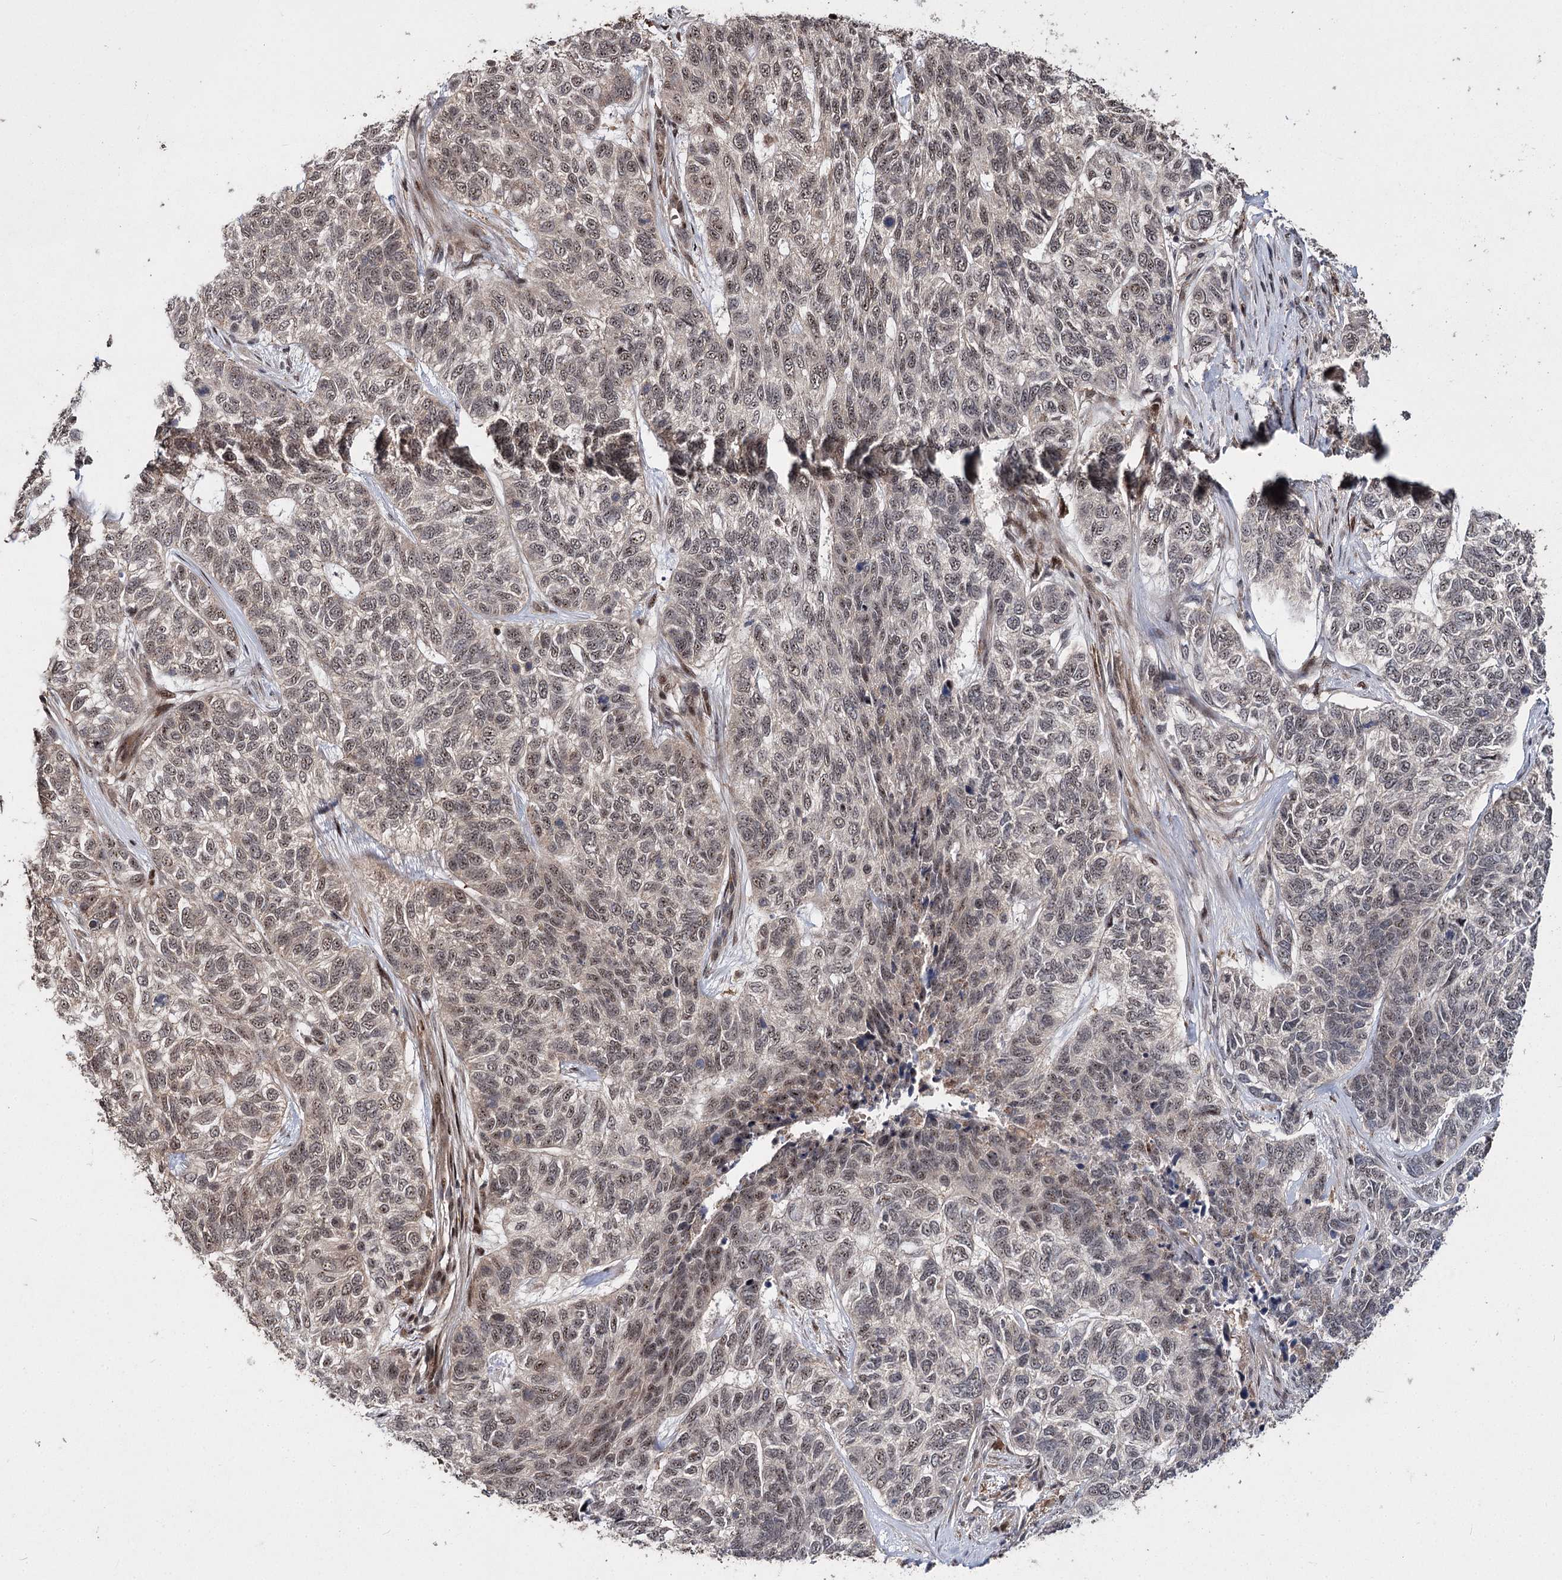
{"staining": {"intensity": "moderate", "quantity": "25%-75%", "location": "nuclear"}, "tissue": "skin cancer", "cell_type": "Tumor cells", "image_type": "cancer", "snomed": [{"axis": "morphology", "description": "Basal cell carcinoma"}, {"axis": "topography", "description": "Skin"}], "caption": "A micrograph of human basal cell carcinoma (skin) stained for a protein displays moderate nuclear brown staining in tumor cells.", "gene": "MKNK2", "patient": {"sex": "female", "age": 65}}